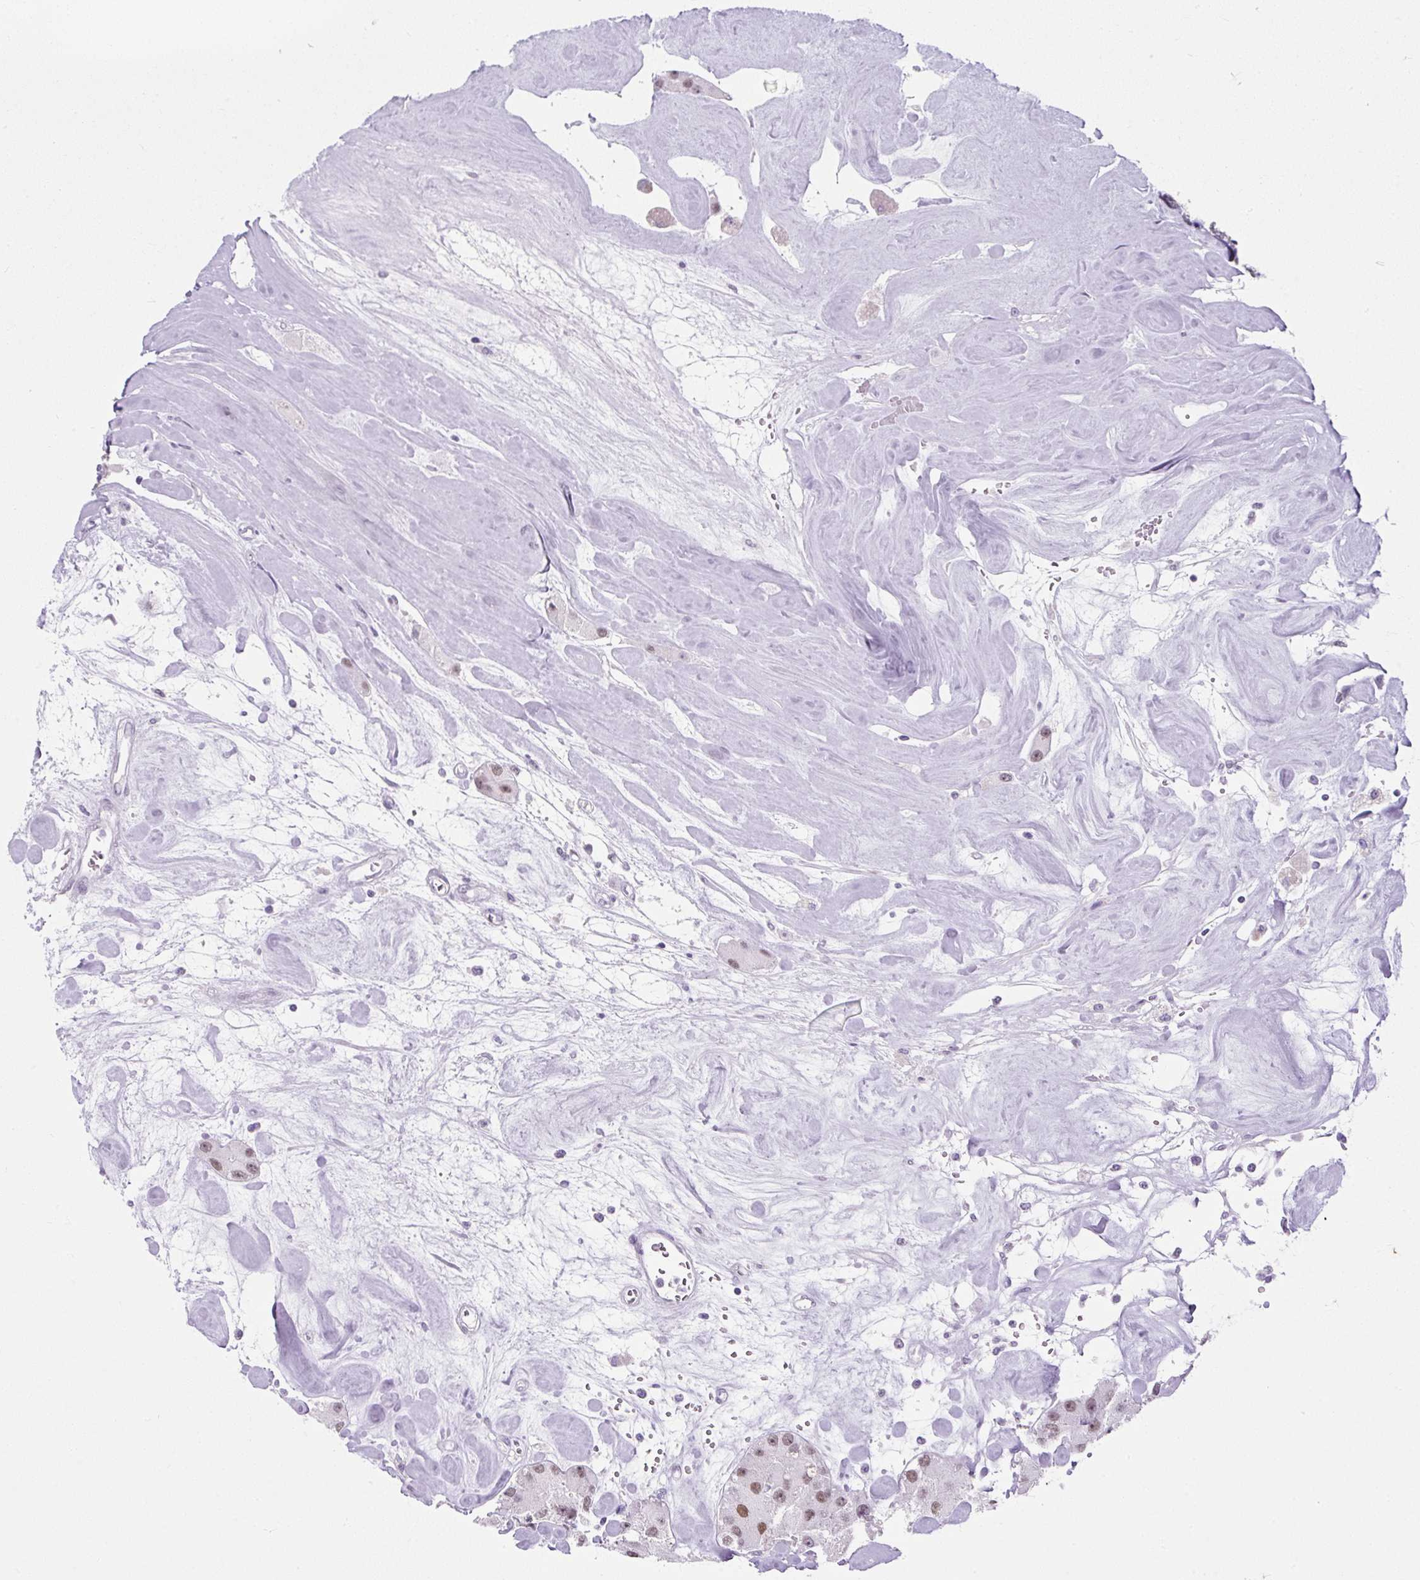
{"staining": {"intensity": "moderate", "quantity": ">75%", "location": "nuclear"}, "tissue": "carcinoid", "cell_type": "Tumor cells", "image_type": "cancer", "snomed": [{"axis": "morphology", "description": "Carcinoid, malignant, NOS"}, {"axis": "topography", "description": "Pancreas"}], "caption": "Immunohistochemical staining of human malignant carcinoid shows medium levels of moderate nuclear protein positivity in about >75% of tumor cells.", "gene": "PLCXD2", "patient": {"sex": "male", "age": 41}}